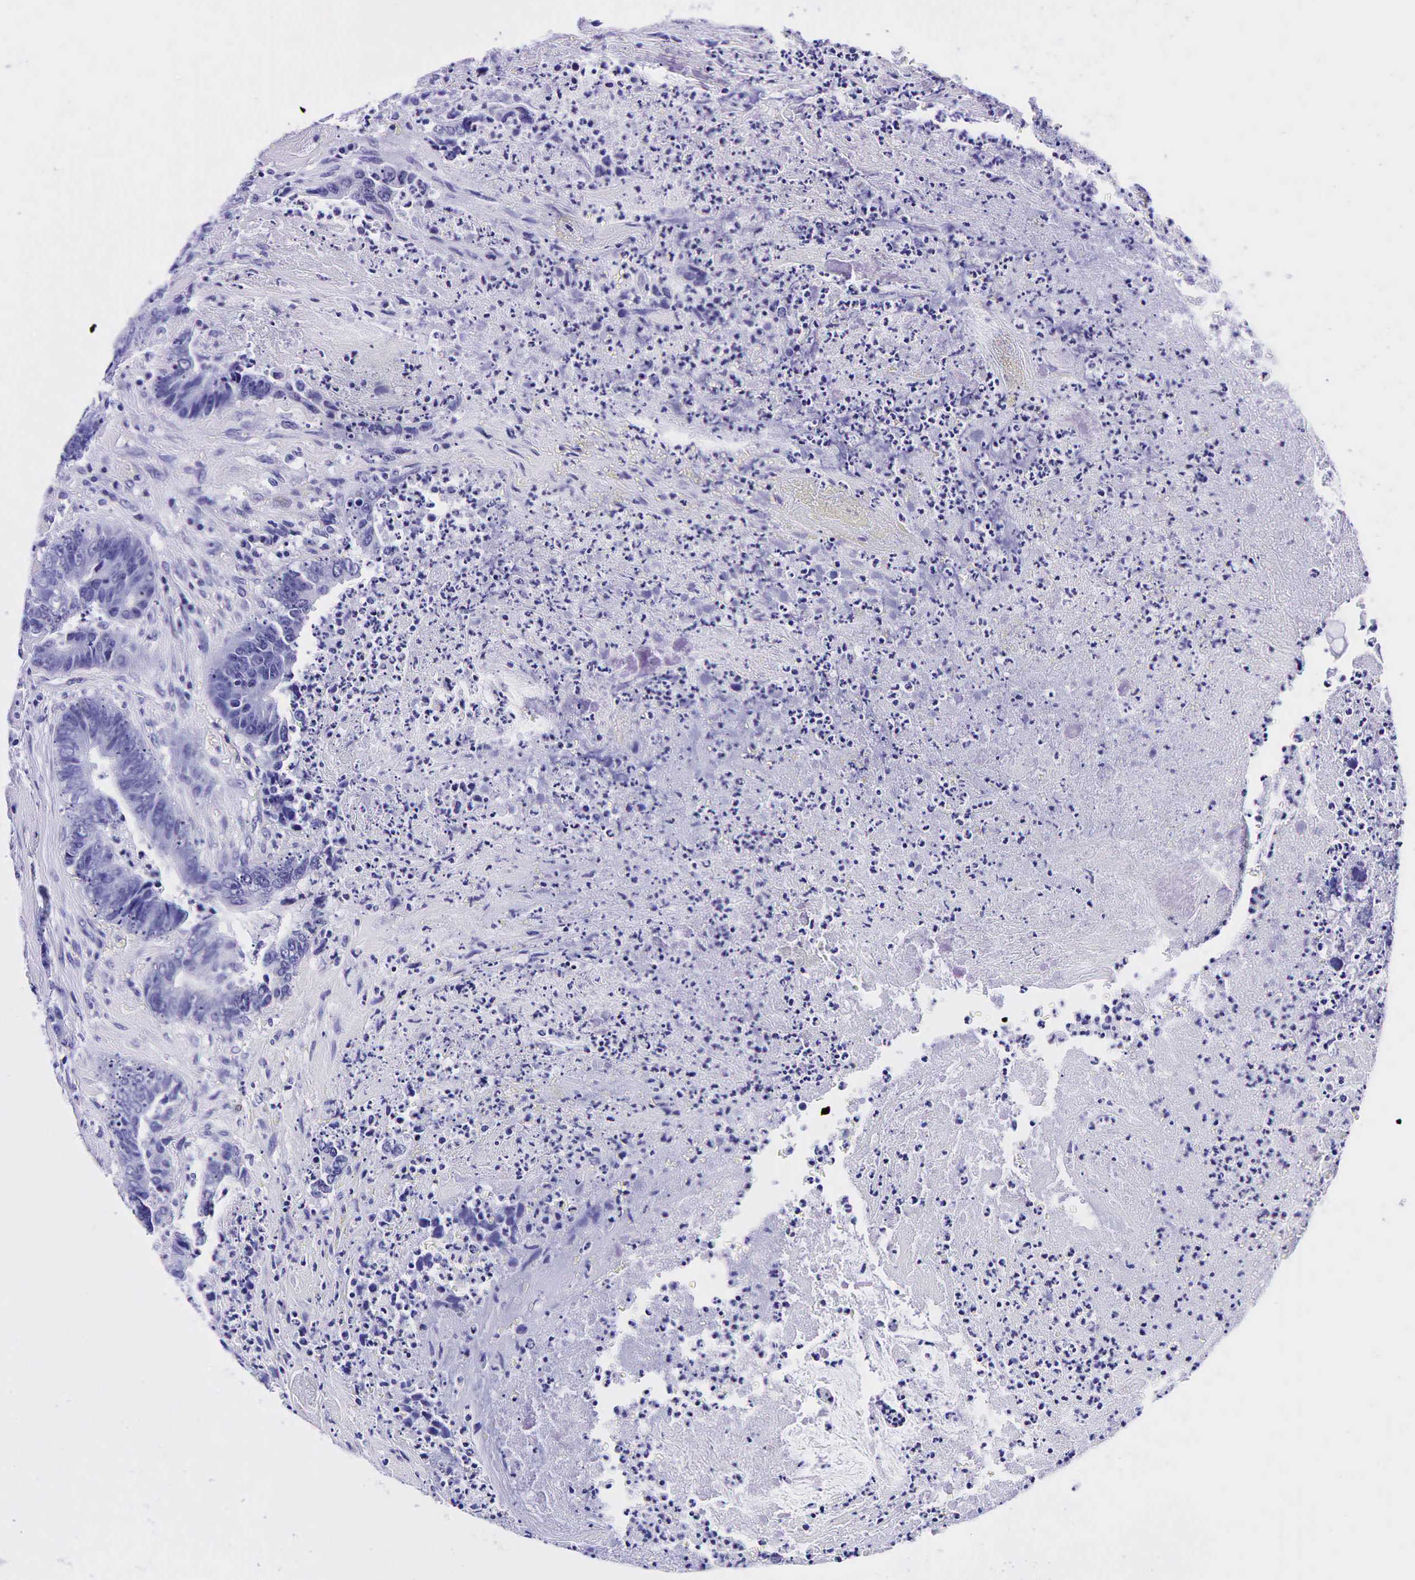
{"staining": {"intensity": "negative", "quantity": "none", "location": "none"}, "tissue": "colorectal cancer", "cell_type": "Tumor cells", "image_type": "cancer", "snomed": [{"axis": "morphology", "description": "Adenocarcinoma, NOS"}, {"axis": "topography", "description": "Rectum"}], "caption": "Human adenocarcinoma (colorectal) stained for a protein using immunohistochemistry (IHC) reveals no staining in tumor cells.", "gene": "GCG", "patient": {"sex": "female", "age": 65}}